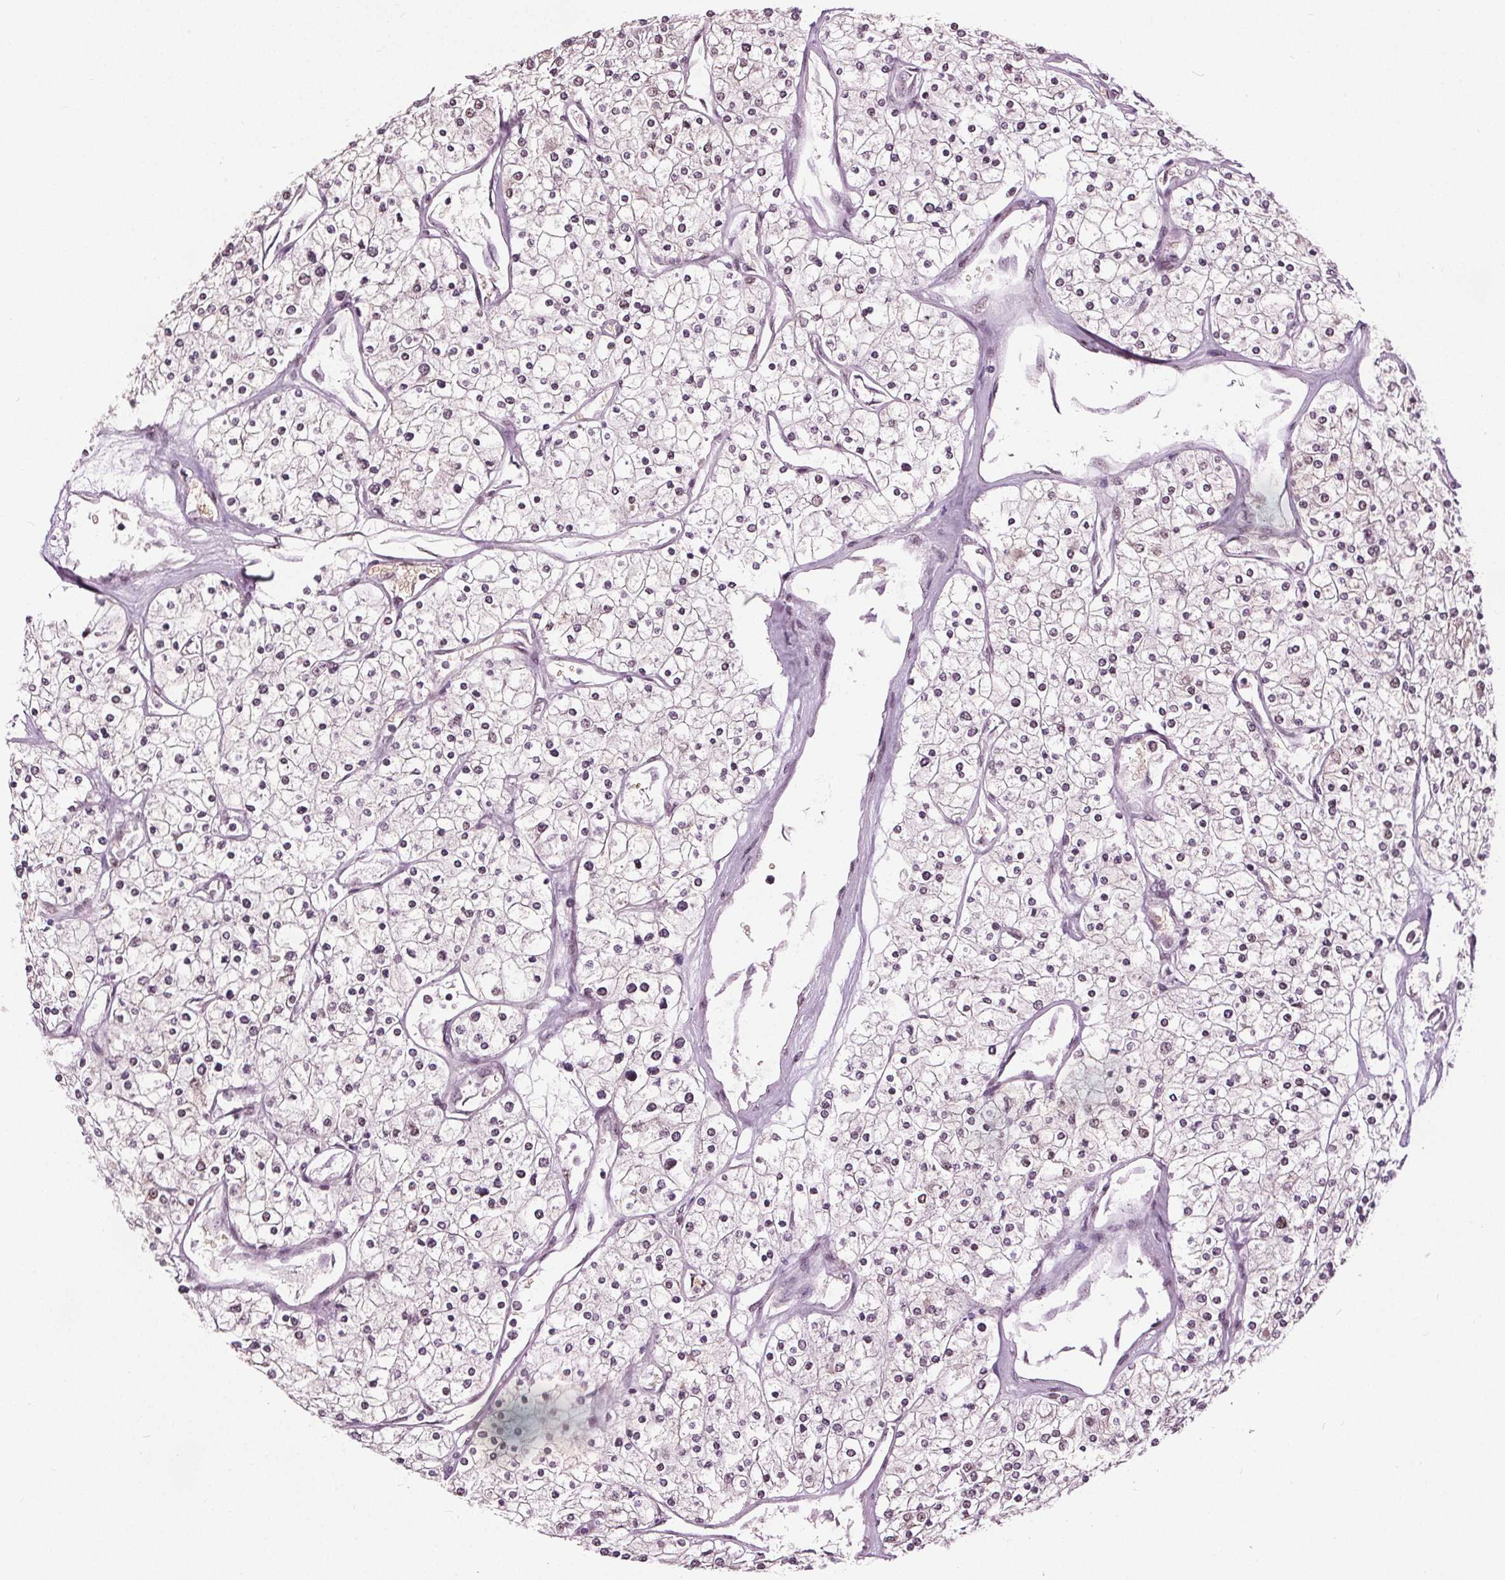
{"staining": {"intensity": "weak", "quantity": "25%-75%", "location": "nuclear"}, "tissue": "renal cancer", "cell_type": "Tumor cells", "image_type": "cancer", "snomed": [{"axis": "morphology", "description": "Adenocarcinoma, NOS"}, {"axis": "topography", "description": "Kidney"}], "caption": "Renal adenocarcinoma stained with immunohistochemistry (IHC) displays weak nuclear positivity in about 25%-75% of tumor cells.", "gene": "IWS1", "patient": {"sex": "male", "age": 80}}